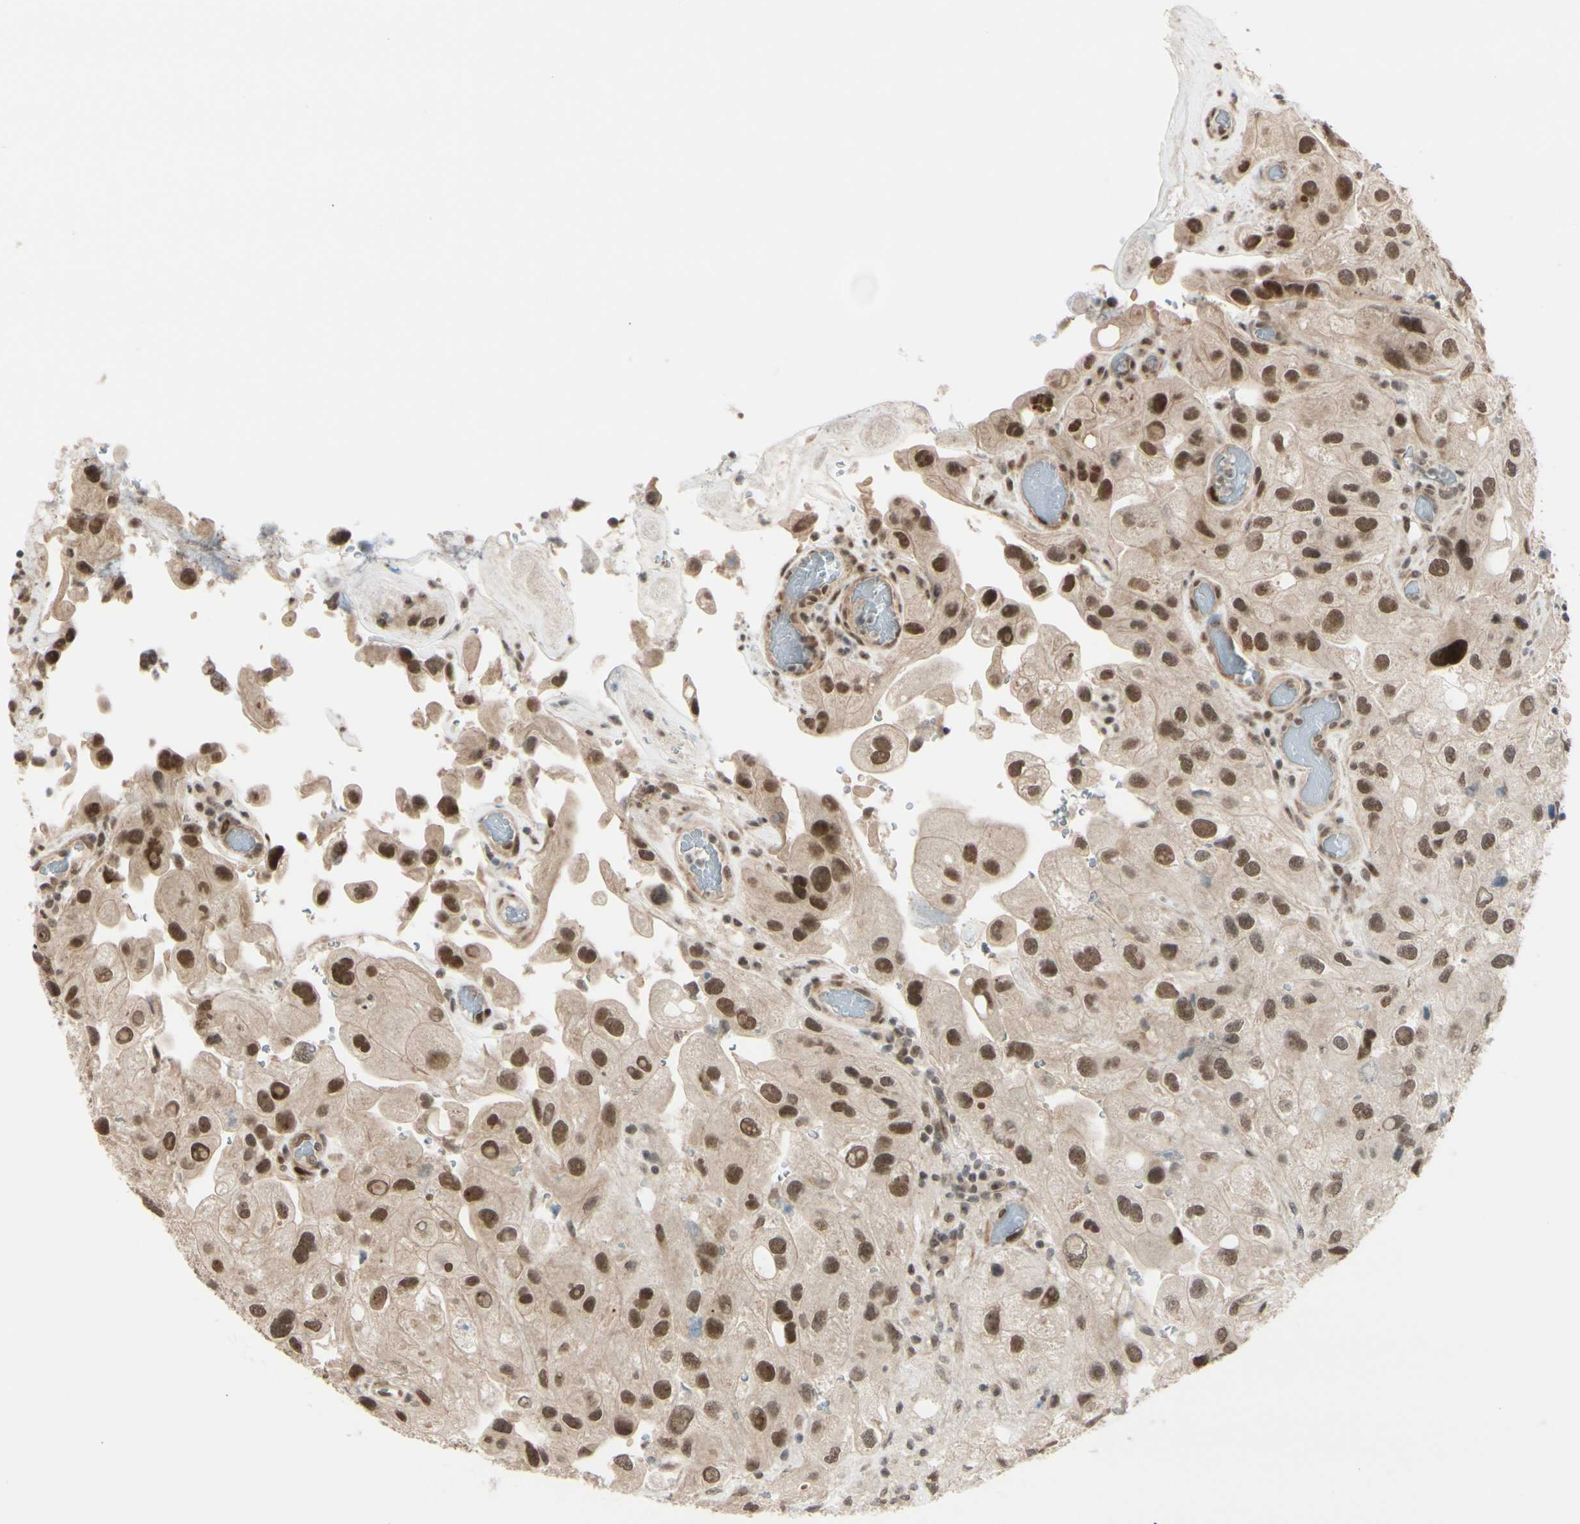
{"staining": {"intensity": "moderate", "quantity": ">75%", "location": "cytoplasmic/membranous,nuclear"}, "tissue": "urothelial cancer", "cell_type": "Tumor cells", "image_type": "cancer", "snomed": [{"axis": "morphology", "description": "Urothelial carcinoma, High grade"}, {"axis": "topography", "description": "Urinary bladder"}], "caption": "Approximately >75% of tumor cells in human high-grade urothelial carcinoma display moderate cytoplasmic/membranous and nuclear protein staining as visualized by brown immunohistochemical staining.", "gene": "BRMS1", "patient": {"sex": "female", "age": 64}}